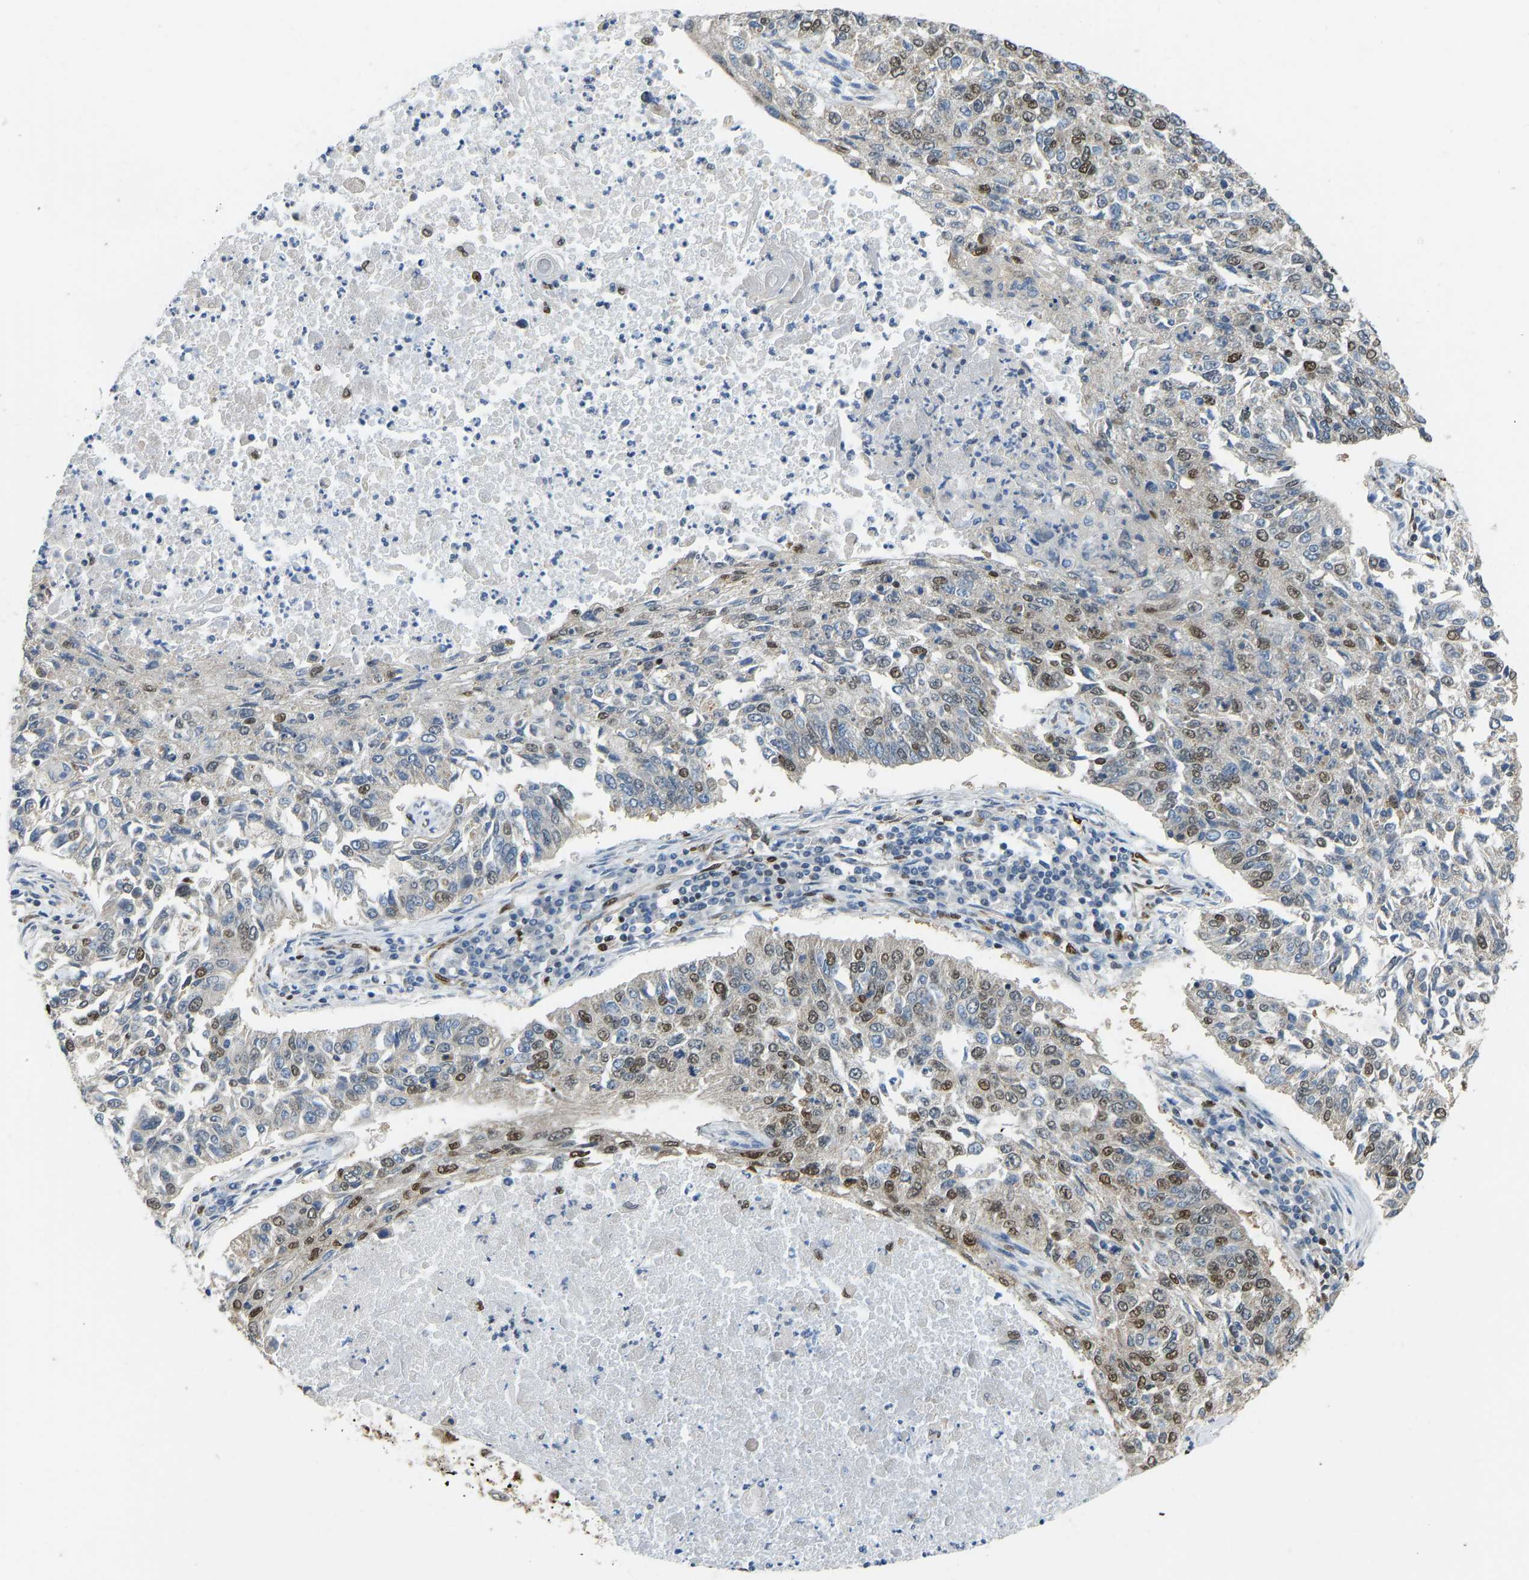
{"staining": {"intensity": "moderate", "quantity": "25%-75%", "location": "nuclear"}, "tissue": "lung cancer", "cell_type": "Tumor cells", "image_type": "cancer", "snomed": [{"axis": "morphology", "description": "Normal tissue, NOS"}, {"axis": "morphology", "description": "Squamous cell carcinoma, NOS"}, {"axis": "topography", "description": "Cartilage tissue"}, {"axis": "topography", "description": "Bronchus"}, {"axis": "topography", "description": "Lung"}], "caption": "Immunohistochemical staining of human squamous cell carcinoma (lung) exhibits medium levels of moderate nuclear positivity in about 25%-75% of tumor cells. (DAB IHC, brown staining for protein, blue staining for nuclei).", "gene": "ZSCAN20", "patient": {"sex": "female", "age": 49}}